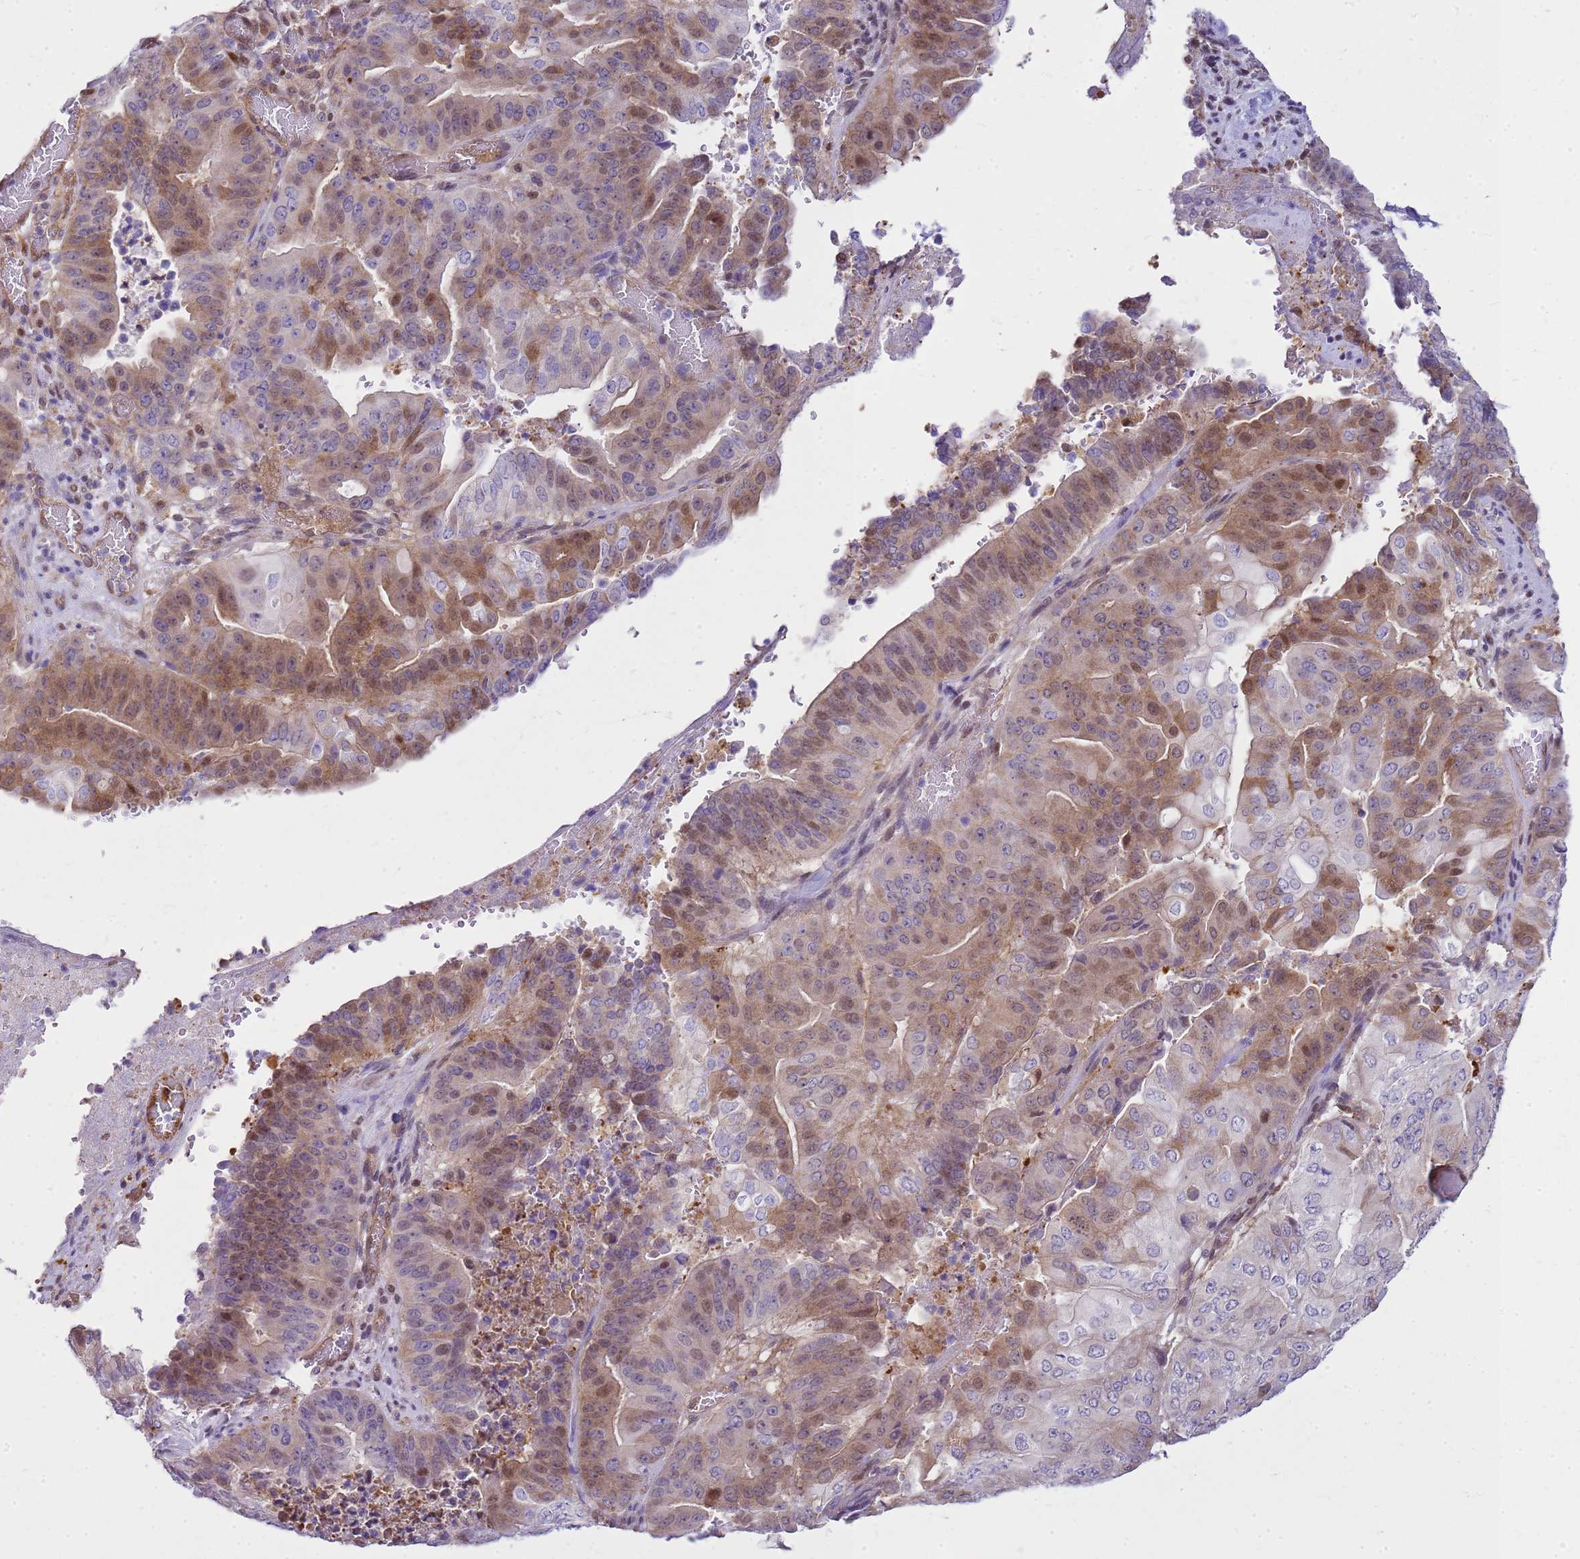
{"staining": {"intensity": "moderate", "quantity": "<25%", "location": "cytoplasmic/membranous,nuclear"}, "tissue": "pancreatic cancer", "cell_type": "Tumor cells", "image_type": "cancer", "snomed": [{"axis": "morphology", "description": "Adenocarcinoma, NOS"}, {"axis": "topography", "description": "Pancreas"}], "caption": "IHC (DAB (3,3'-diaminobenzidine)) staining of human pancreatic adenocarcinoma shows moderate cytoplasmic/membranous and nuclear protein expression in approximately <25% of tumor cells.", "gene": "YWHAE", "patient": {"sex": "female", "age": 77}}